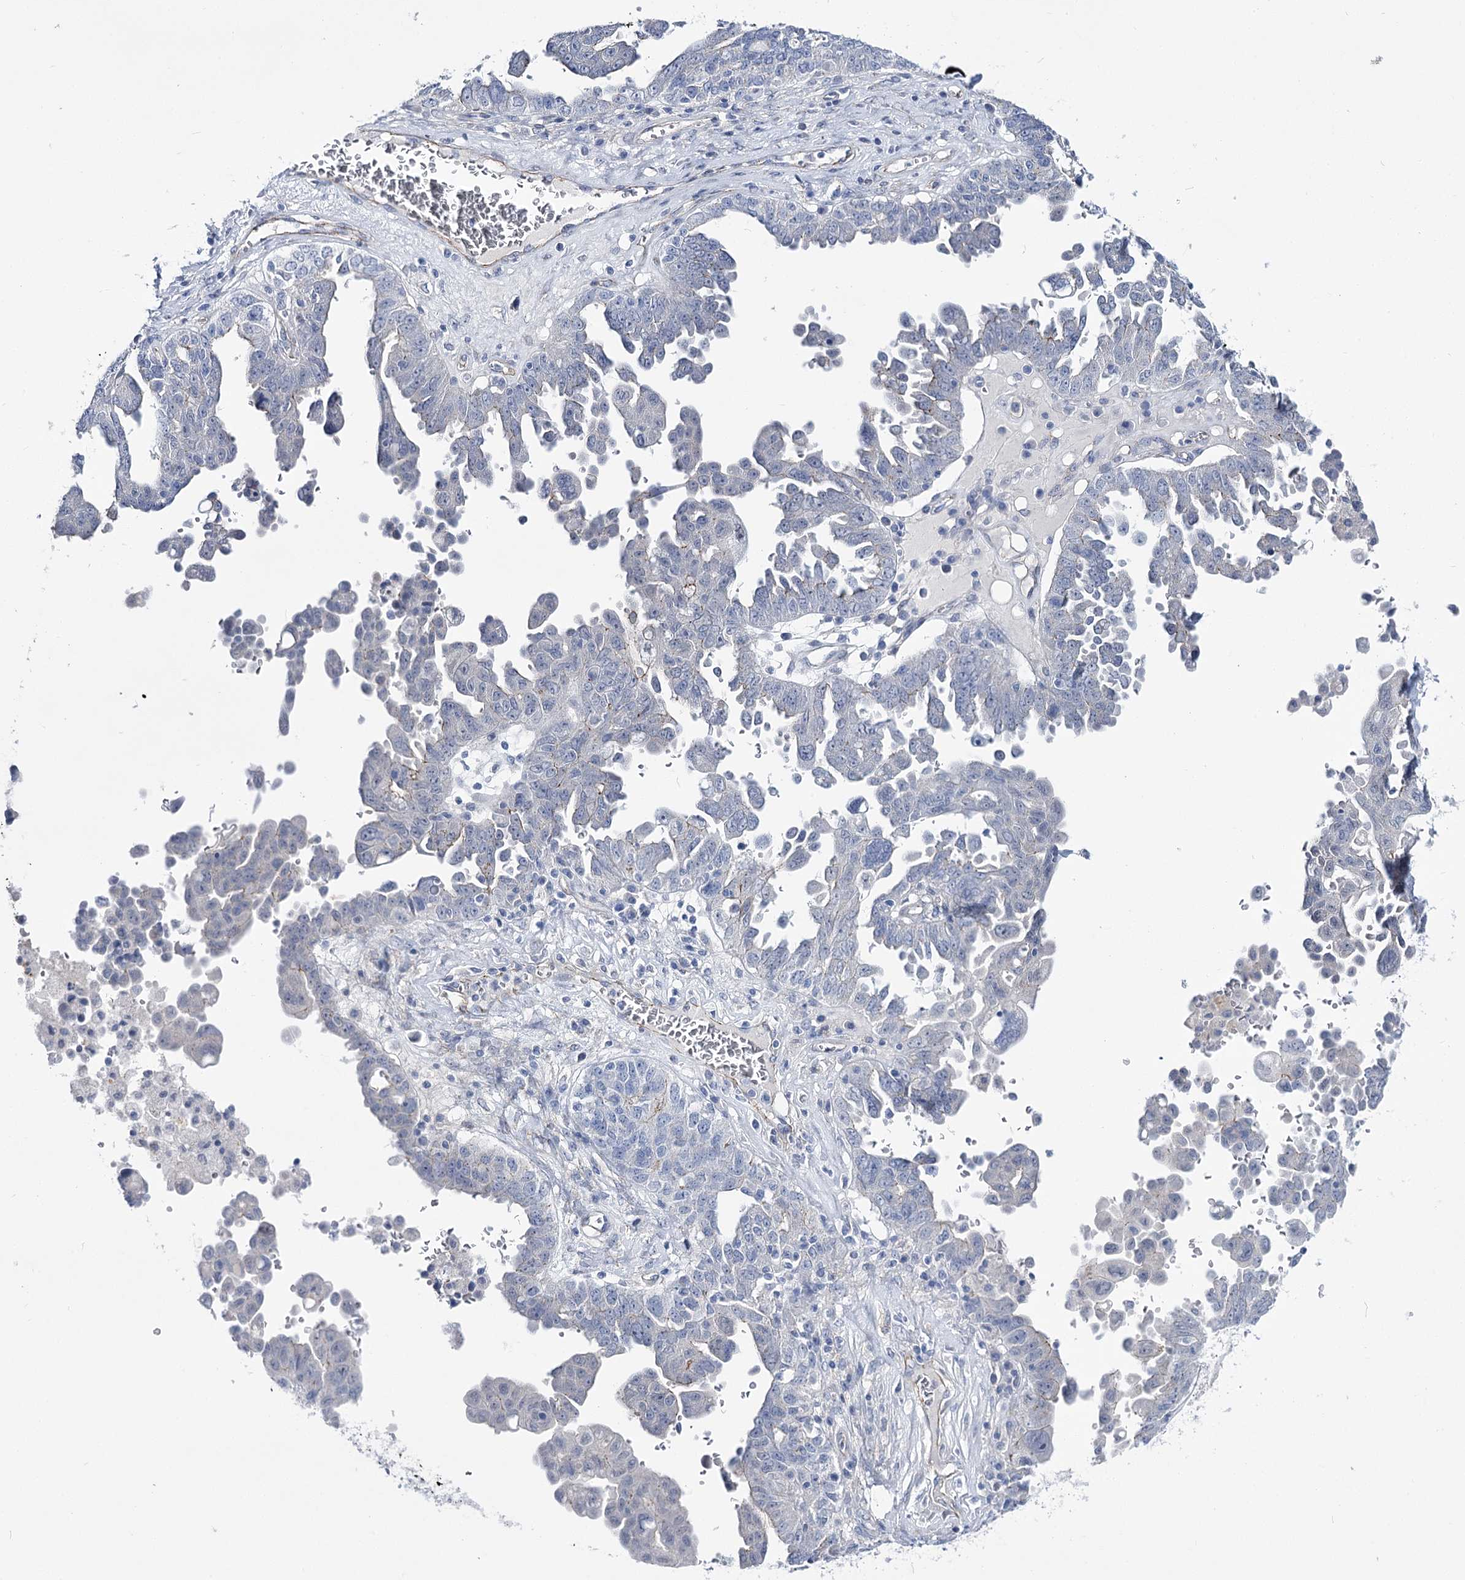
{"staining": {"intensity": "negative", "quantity": "none", "location": "none"}, "tissue": "ovarian cancer", "cell_type": "Tumor cells", "image_type": "cancer", "snomed": [{"axis": "morphology", "description": "Carcinoma, endometroid"}, {"axis": "topography", "description": "Ovary"}], "caption": "There is no significant positivity in tumor cells of endometroid carcinoma (ovarian).", "gene": "NRAP", "patient": {"sex": "female", "age": 62}}